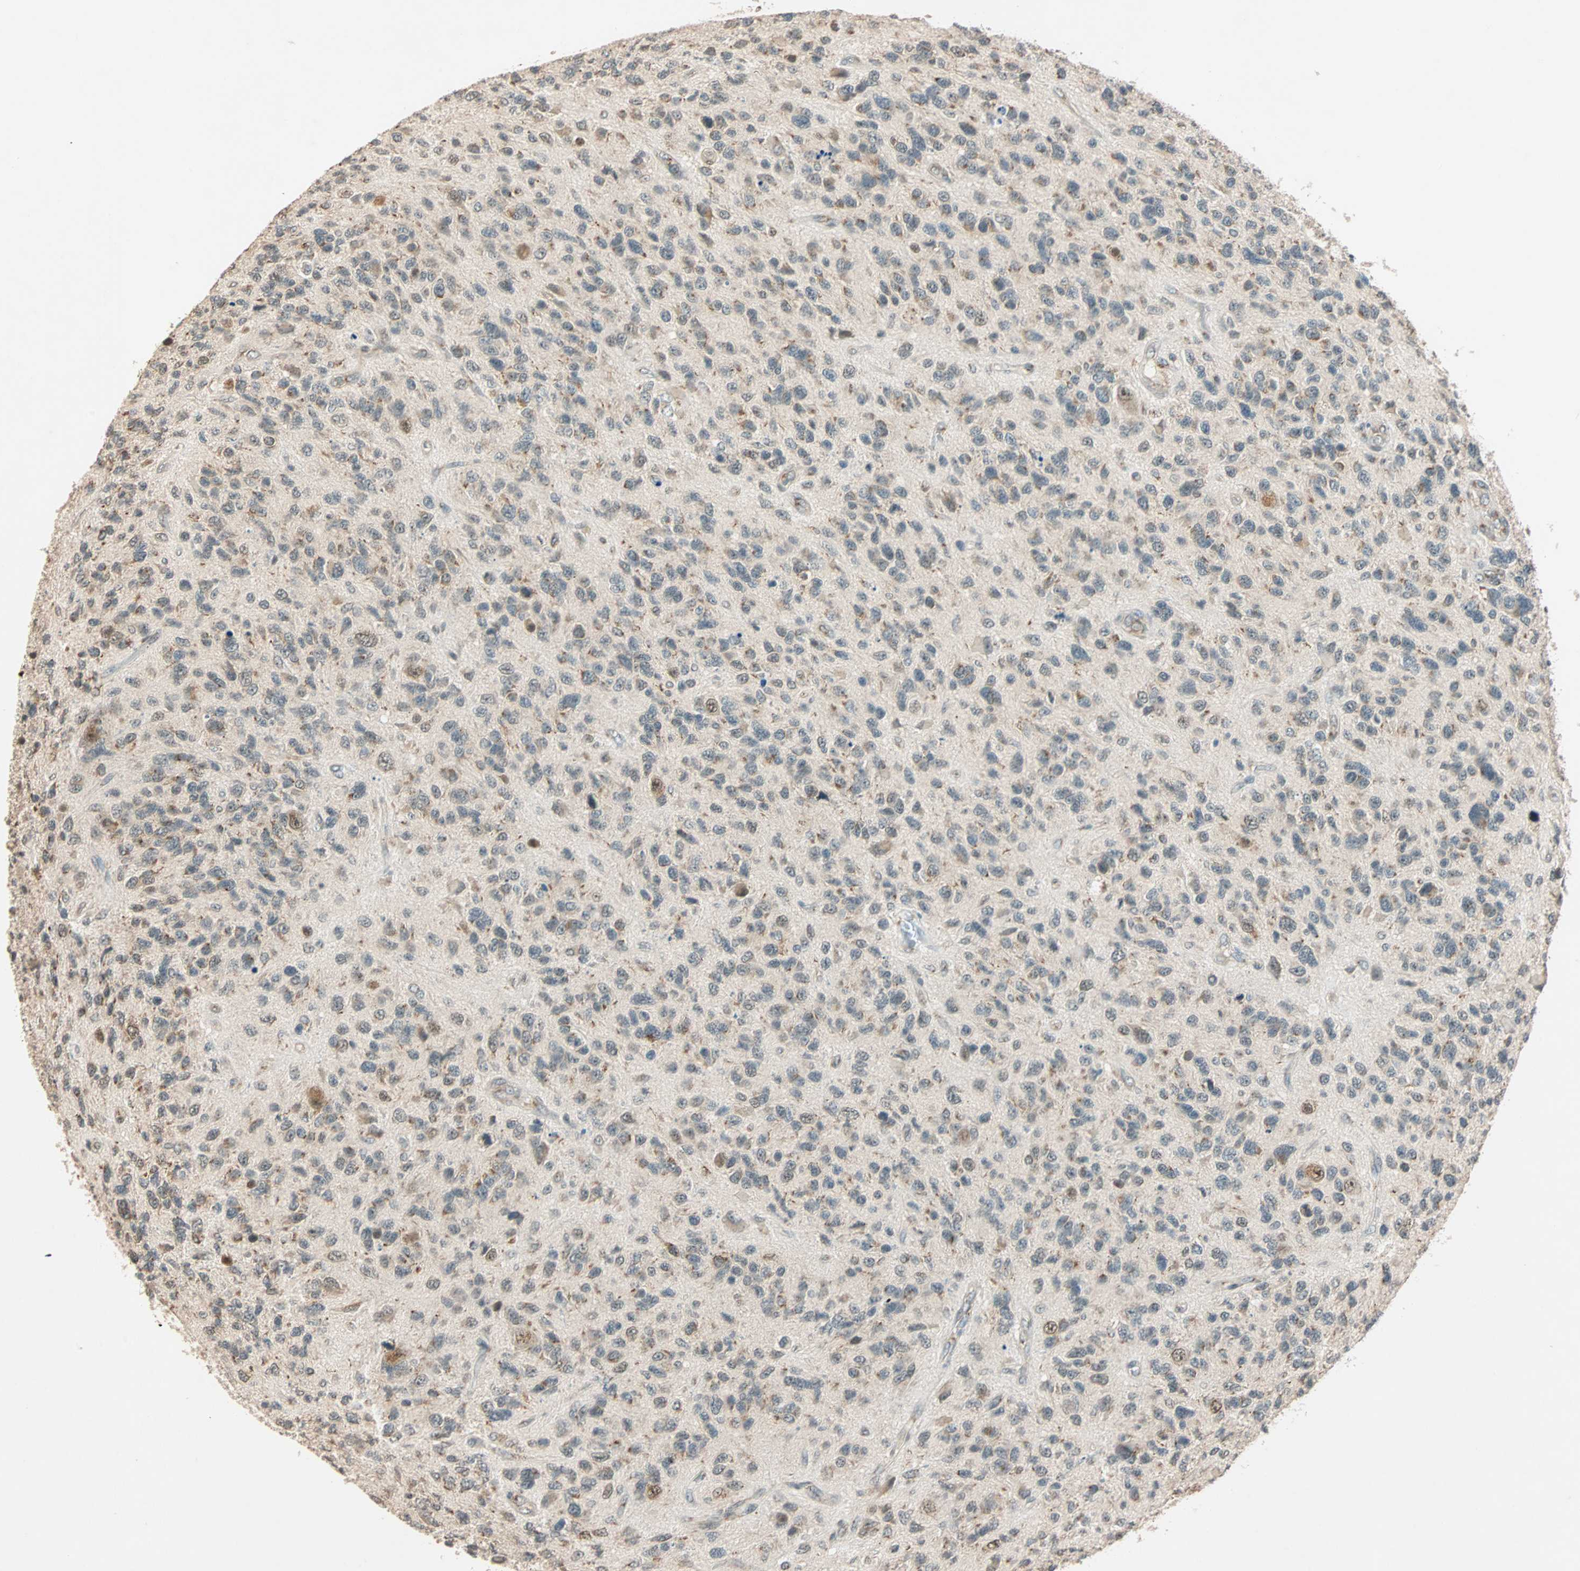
{"staining": {"intensity": "weak", "quantity": "25%-75%", "location": "cytoplasmic/membranous"}, "tissue": "glioma", "cell_type": "Tumor cells", "image_type": "cancer", "snomed": [{"axis": "morphology", "description": "Glioma, malignant, High grade"}, {"axis": "topography", "description": "Brain"}], "caption": "Tumor cells exhibit weak cytoplasmic/membranous expression in about 25%-75% of cells in malignant high-grade glioma.", "gene": "PRDM2", "patient": {"sex": "female", "age": 58}}